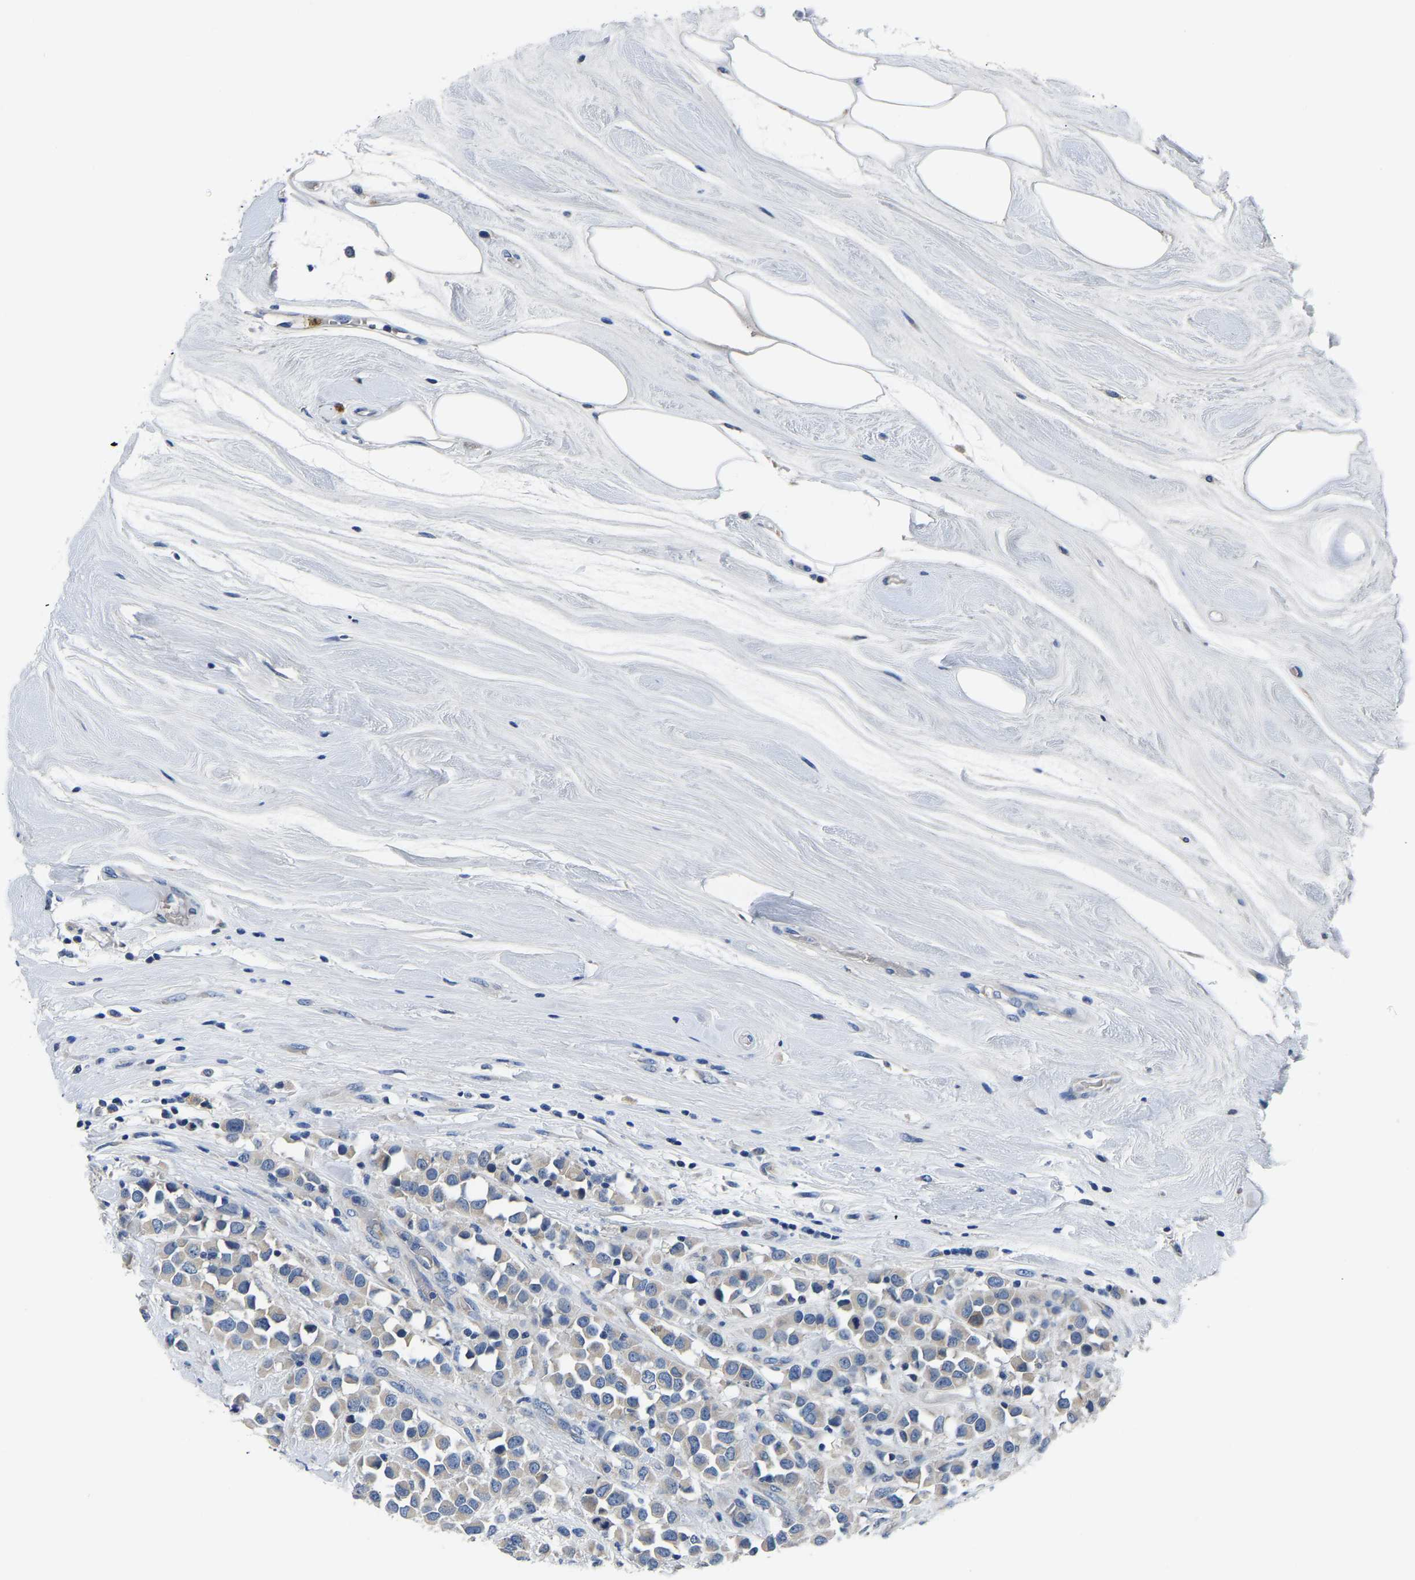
{"staining": {"intensity": "negative", "quantity": "none", "location": "none"}, "tissue": "breast cancer", "cell_type": "Tumor cells", "image_type": "cancer", "snomed": [{"axis": "morphology", "description": "Duct carcinoma"}, {"axis": "topography", "description": "Breast"}], "caption": "The photomicrograph exhibits no significant staining in tumor cells of breast cancer (infiltrating ductal carcinoma).", "gene": "TOR1B", "patient": {"sex": "female", "age": 61}}